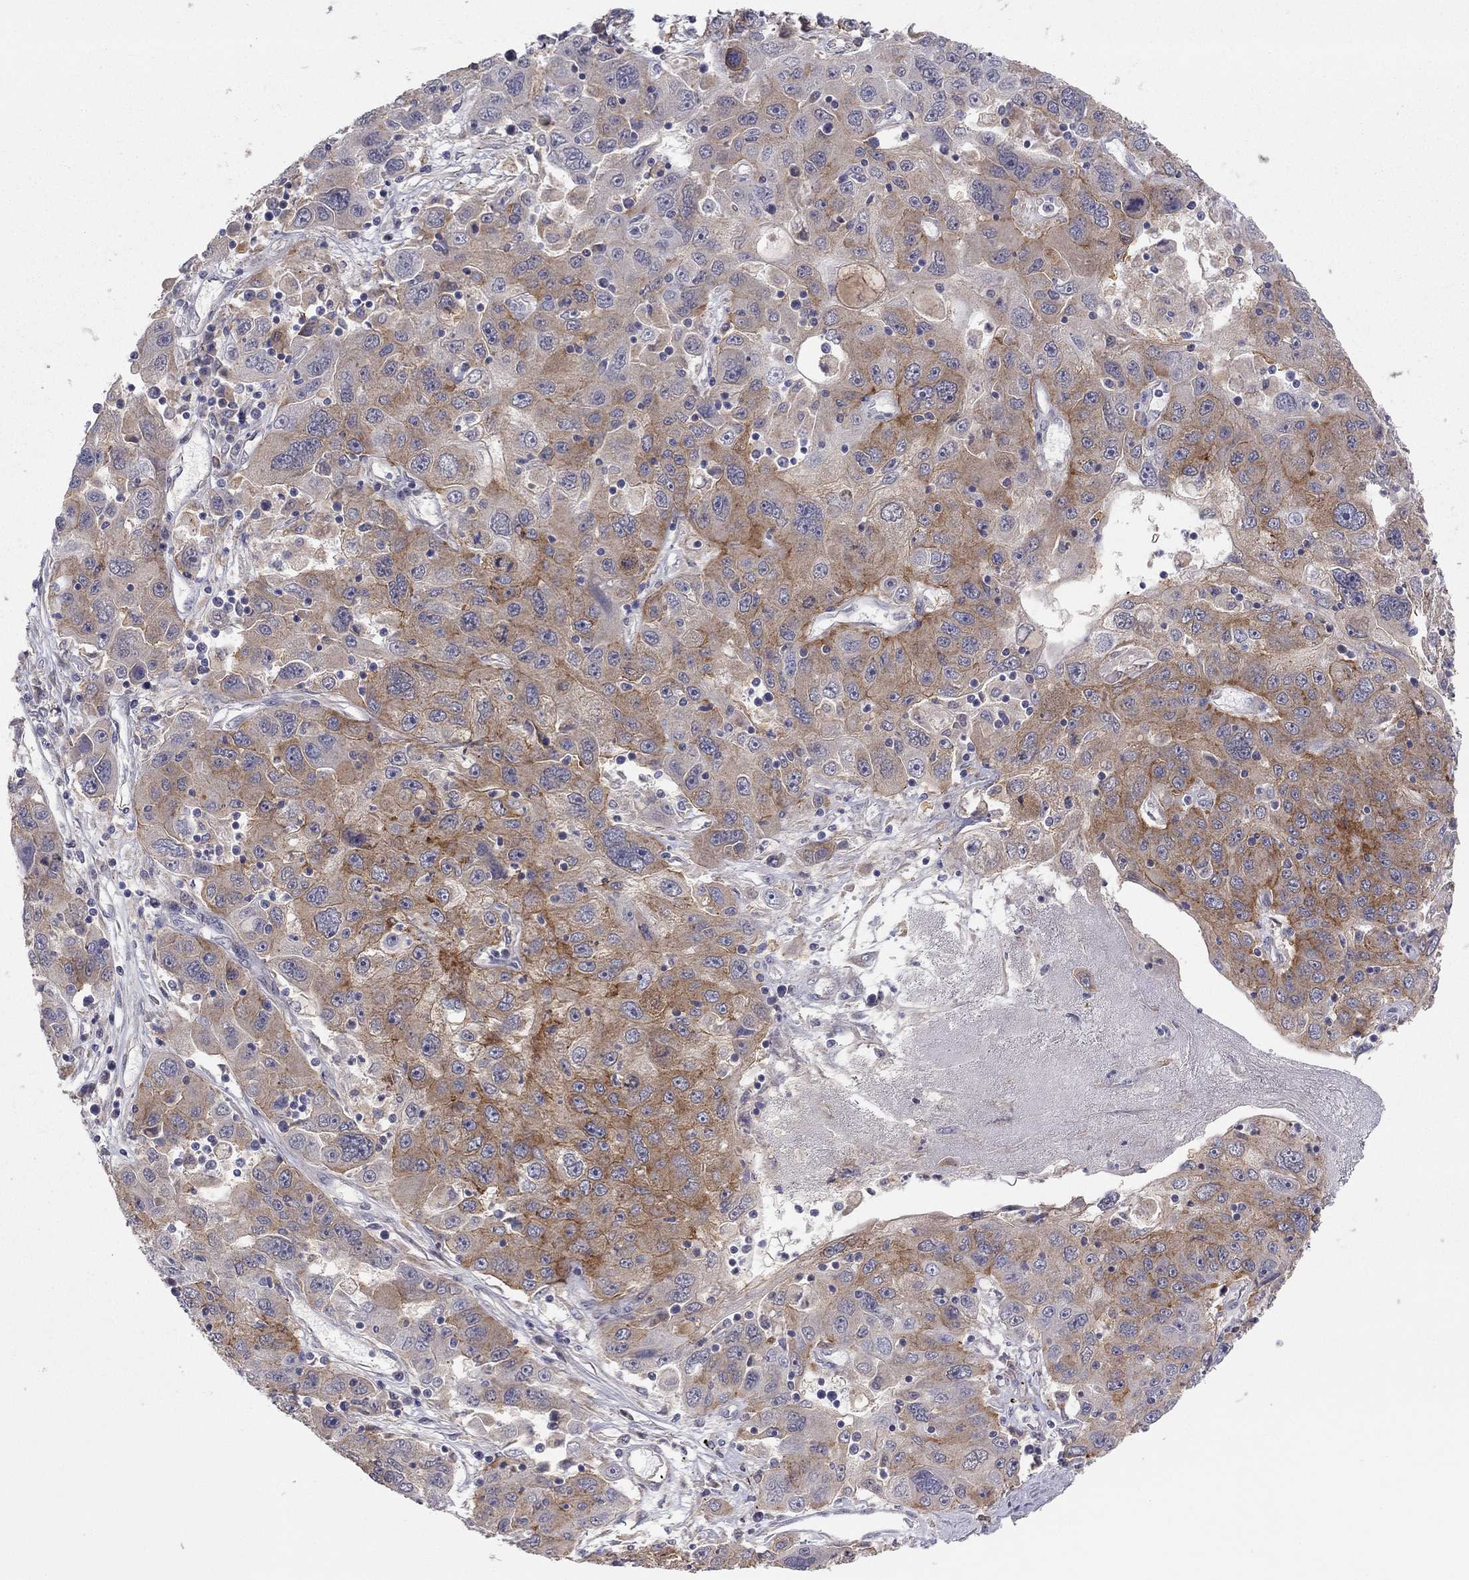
{"staining": {"intensity": "strong", "quantity": "<25%", "location": "cytoplasmic/membranous"}, "tissue": "stomach cancer", "cell_type": "Tumor cells", "image_type": "cancer", "snomed": [{"axis": "morphology", "description": "Adenocarcinoma, NOS"}, {"axis": "topography", "description": "Stomach"}], "caption": "DAB (3,3'-diaminobenzidine) immunohistochemical staining of stomach cancer reveals strong cytoplasmic/membranous protein staining in approximately <25% of tumor cells.", "gene": "CRACDL", "patient": {"sex": "male", "age": 56}}